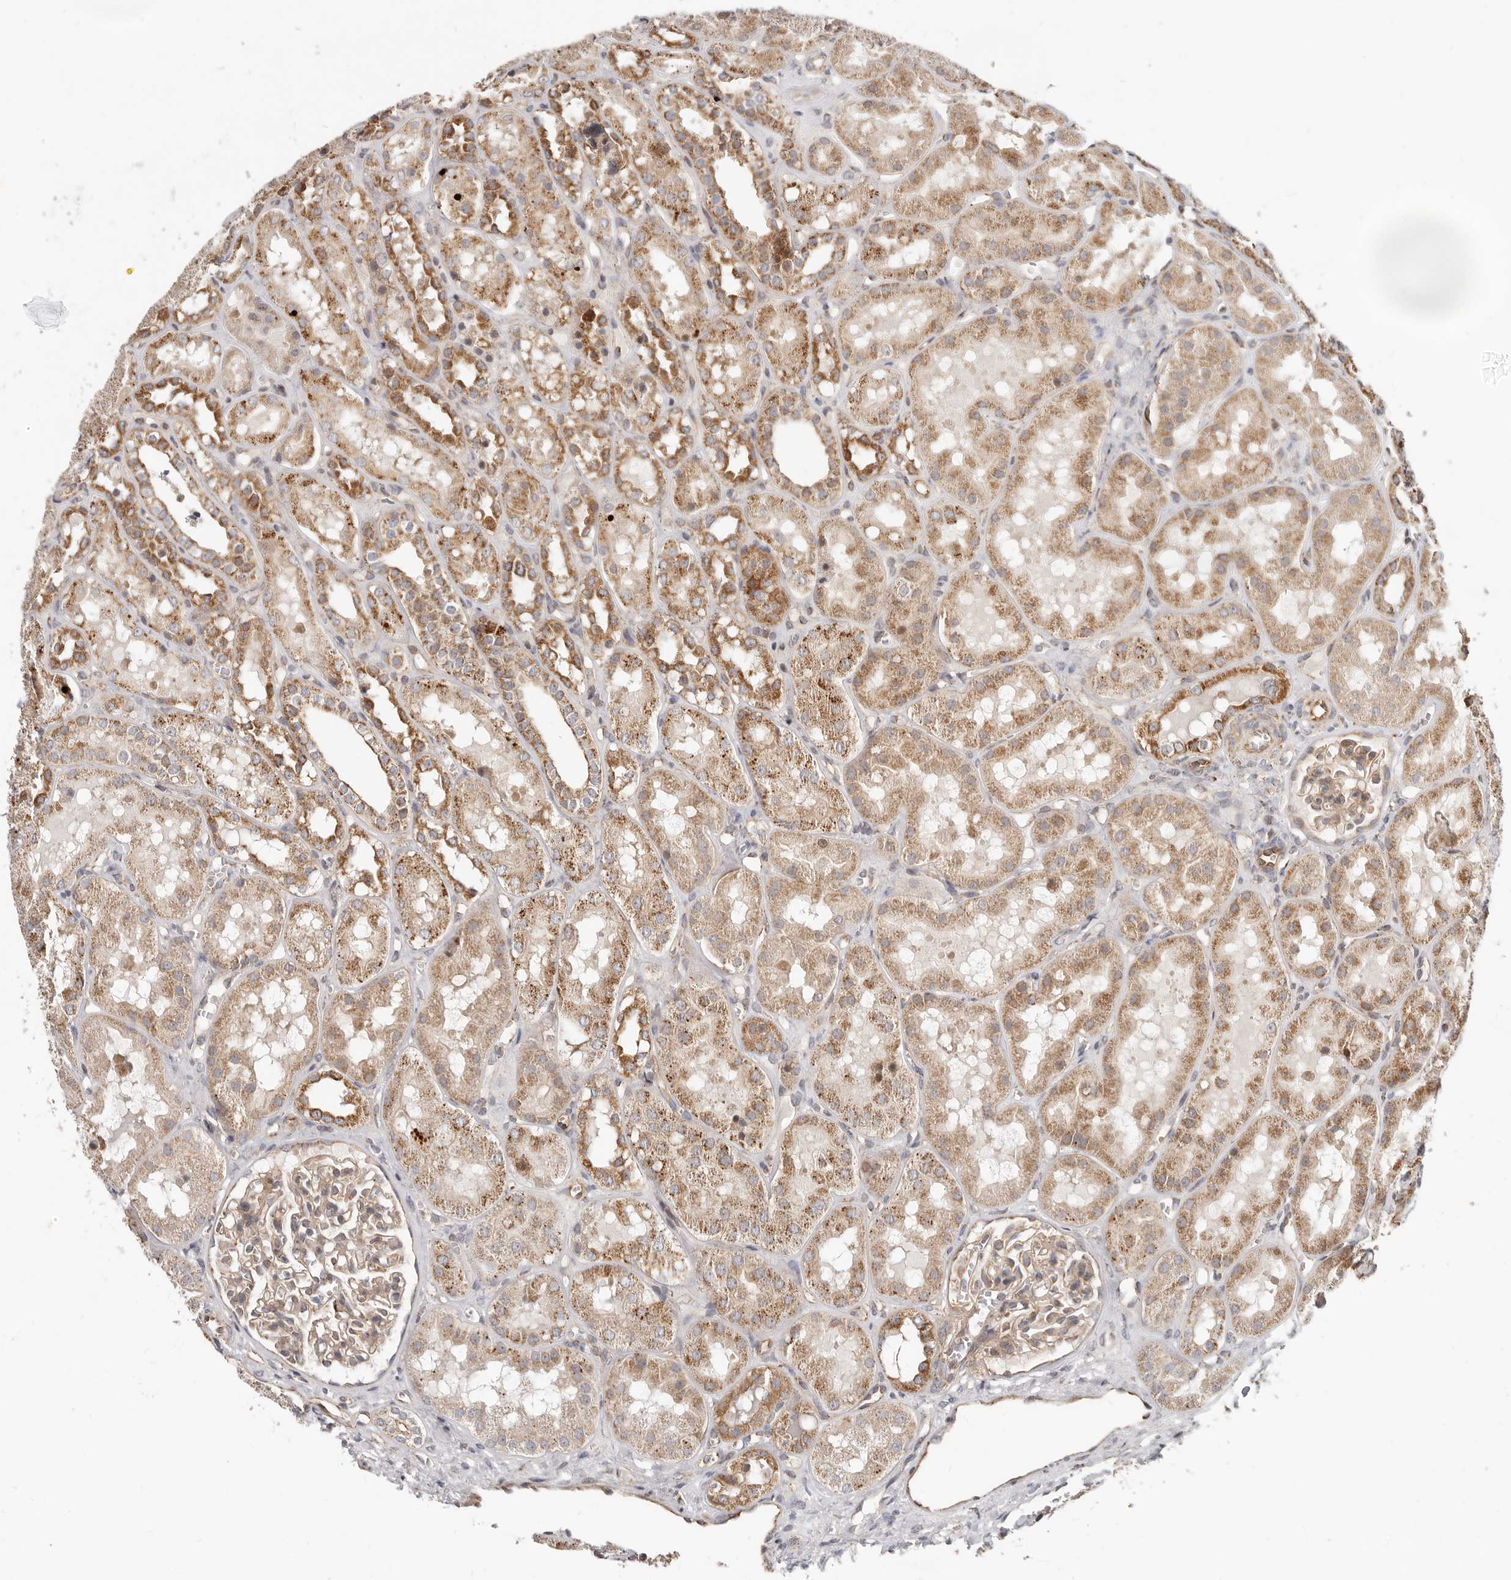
{"staining": {"intensity": "moderate", "quantity": "25%-75%", "location": "cytoplasmic/membranous"}, "tissue": "kidney", "cell_type": "Cells in glomeruli", "image_type": "normal", "snomed": [{"axis": "morphology", "description": "Normal tissue, NOS"}, {"axis": "topography", "description": "Kidney"}], "caption": "Immunohistochemistry histopathology image of normal kidney stained for a protein (brown), which reveals medium levels of moderate cytoplasmic/membranous staining in approximately 25%-75% of cells in glomeruli.", "gene": "USP49", "patient": {"sex": "male", "age": 16}}